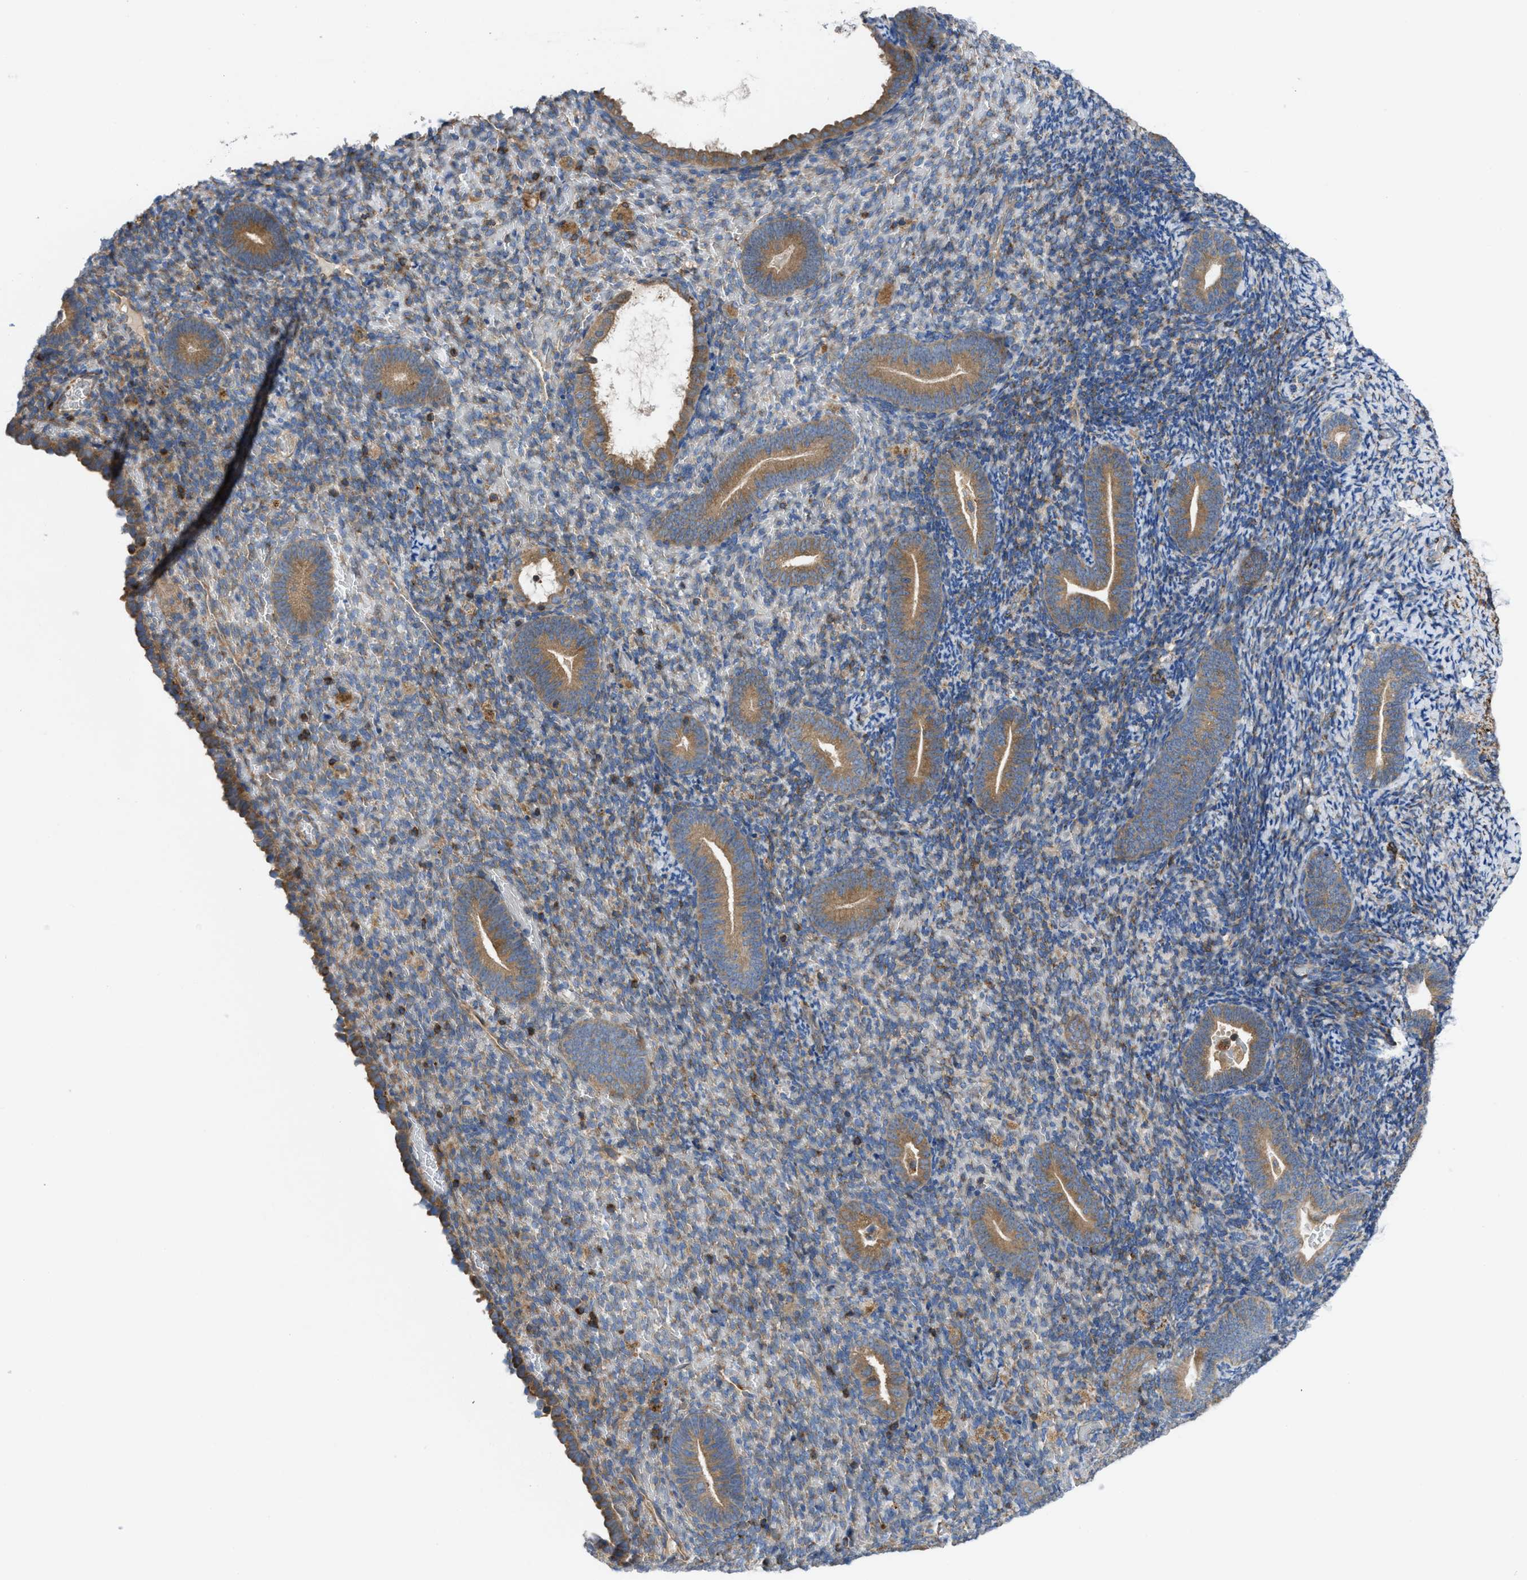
{"staining": {"intensity": "moderate", "quantity": "25%-75%", "location": "cytoplasmic/membranous"}, "tissue": "endometrium", "cell_type": "Cells in endometrial stroma", "image_type": "normal", "snomed": [{"axis": "morphology", "description": "Normal tissue, NOS"}, {"axis": "topography", "description": "Endometrium"}], "caption": "IHC photomicrograph of unremarkable endometrium: endometrium stained using immunohistochemistry (IHC) exhibits medium levels of moderate protein expression localized specifically in the cytoplasmic/membranous of cells in endometrial stroma, appearing as a cytoplasmic/membranous brown color.", "gene": "CHKB", "patient": {"sex": "female", "age": 51}}